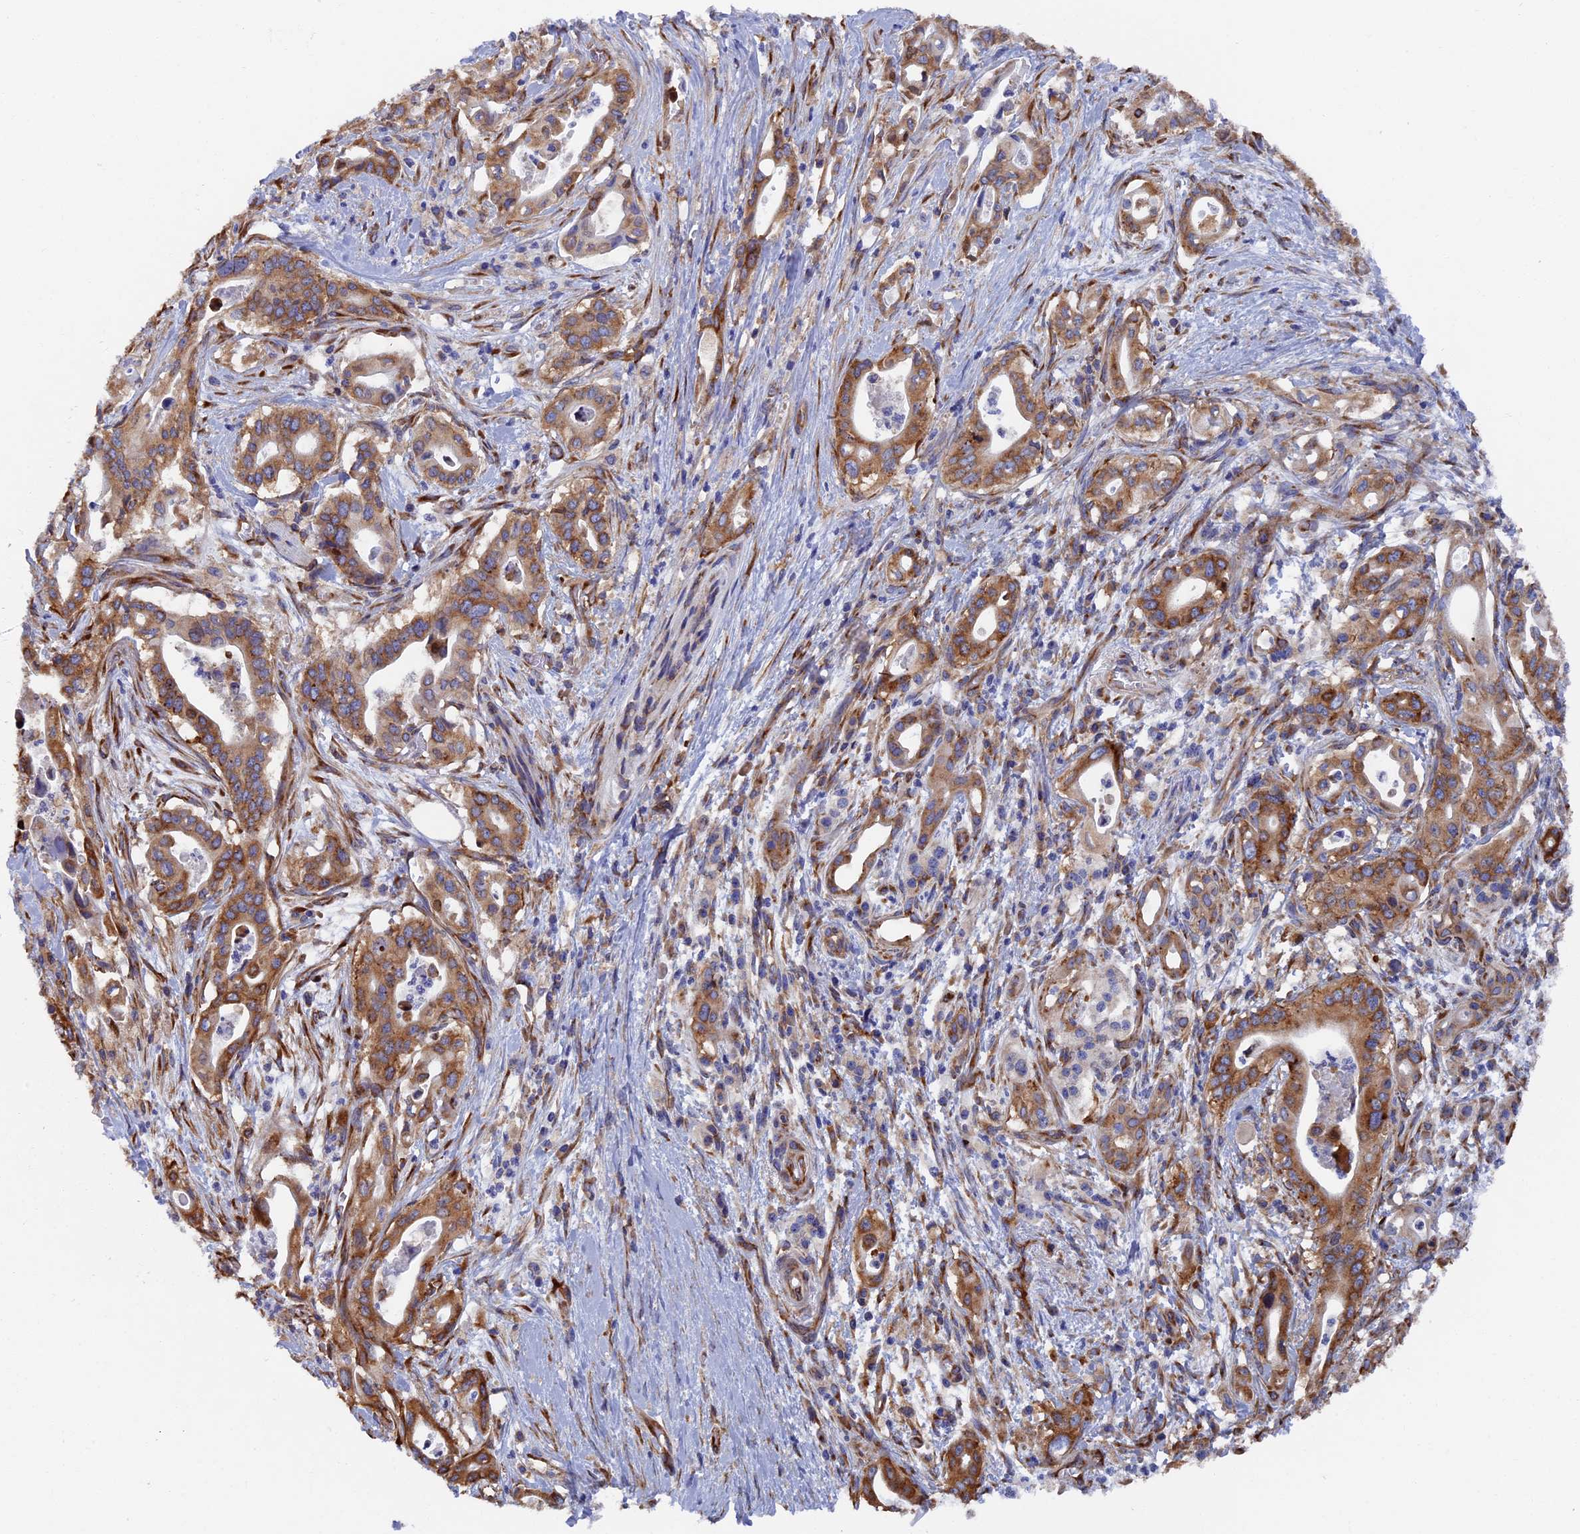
{"staining": {"intensity": "moderate", "quantity": ">75%", "location": "cytoplasmic/membranous"}, "tissue": "pancreatic cancer", "cell_type": "Tumor cells", "image_type": "cancer", "snomed": [{"axis": "morphology", "description": "Adenocarcinoma, NOS"}, {"axis": "topography", "description": "Pancreas"}], "caption": "Tumor cells demonstrate medium levels of moderate cytoplasmic/membranous staining in about >75% of cells in adenocarcinoma (pancreatic).", "gene": "YBX1", "patient": {"sex": "female", "age": 77}}